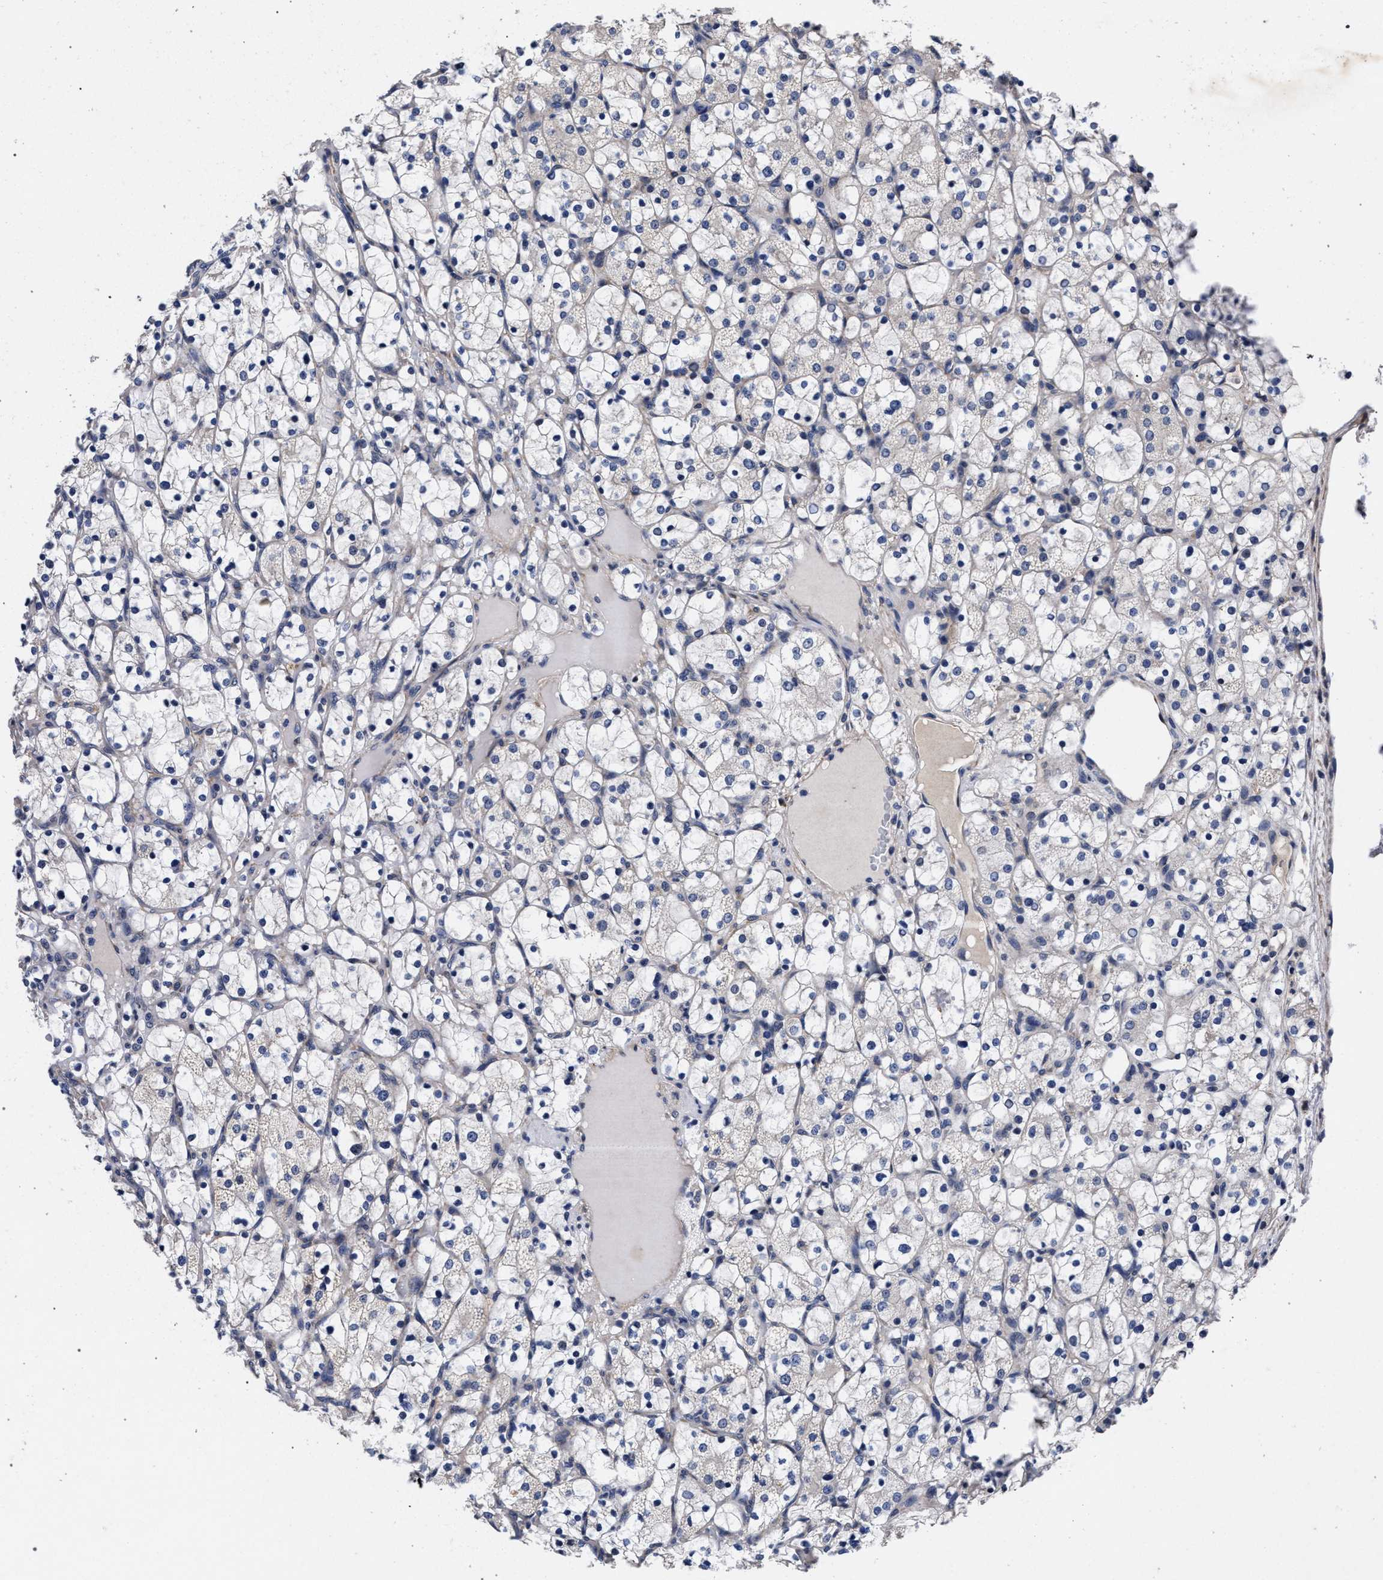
{"staining": {"intensity": "negative", "quantity": "none", "location": "none"}, "tissue": "renal cancer", "cell_type": "Tumor cells", "image_type": "cancer", "snomed": [{"axis": "morphology", "description": "Adenocarcinoma, NOS"}, {"axis": "topography", "description": "Kidney"}], "caption": "DAB (3,3'-diaminobenzidine) immunohistochemical staining of renal adenocarcinoma displays no significant positivity in tumor cells. (Stains: DAB (3,3'-diaminobenzidine) immunohistochemistry with hematoxylin counter stain, Microscopy: brightfield microscopy at high magnification).", "gene": "CFAP95", "patient": {"sex": "female", "age": 69}}